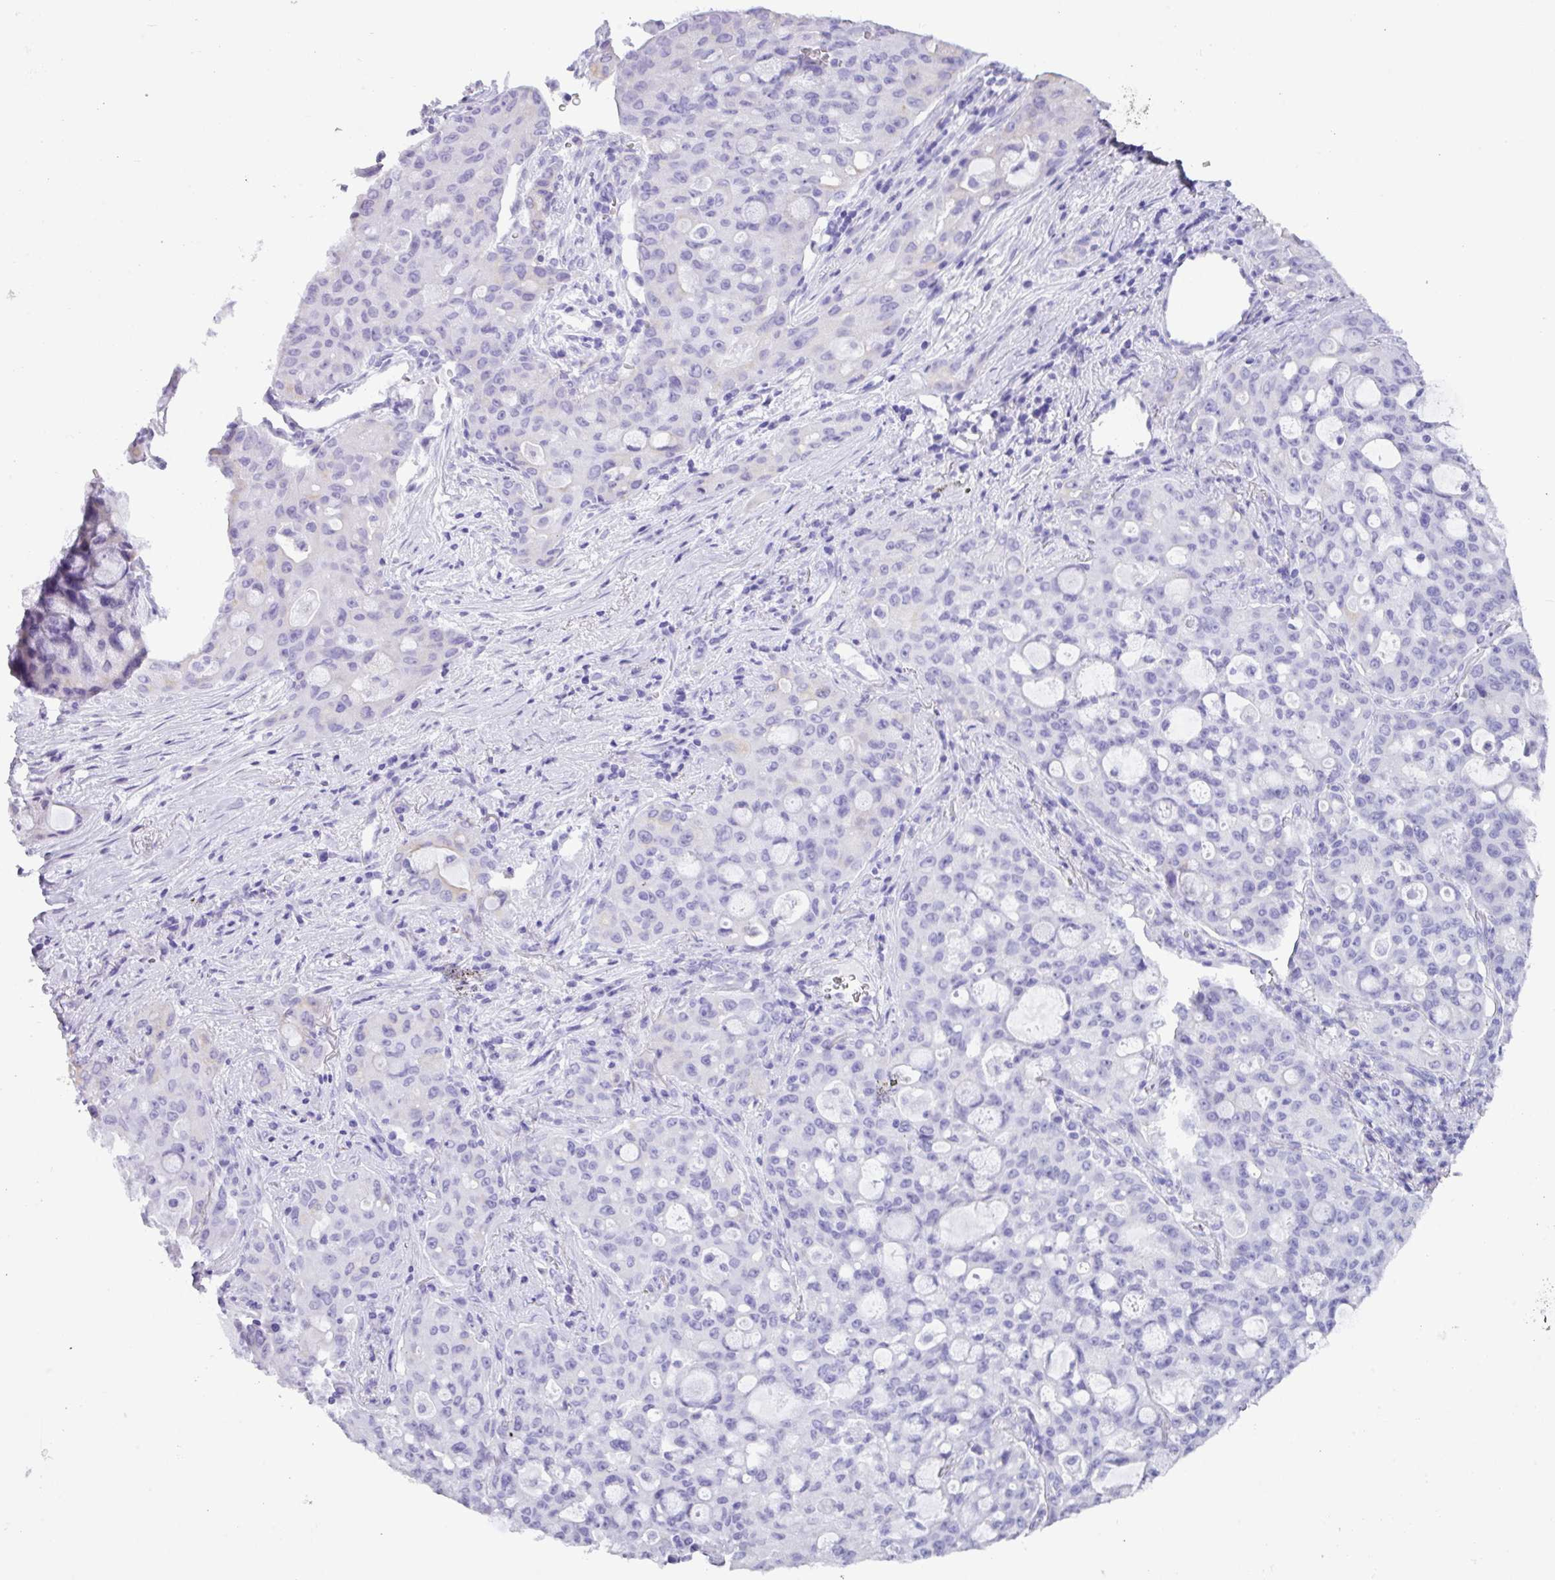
{"staining": {"intensity": "negative", "quantity": "none", "location": "none"}, "tissue": "lung cancer", "cell_type": "Tumor cells", "image_type": "cancer", "snomed": [{"axis": "morphology", "description": "Adenocarcinoma, NOS"}, {"axis": "topography", "description": "Lung"}], "caption": "Image shows no protein staining in tumor cells of lung cancer (adenocarcinoma) tissue. (Brightfield microscopy of DAB (3,3'-diaminobenzidine) IHC at high magnification).", "gene": "NCCRP1", "patient": {"sex": "female", "age": 44}}